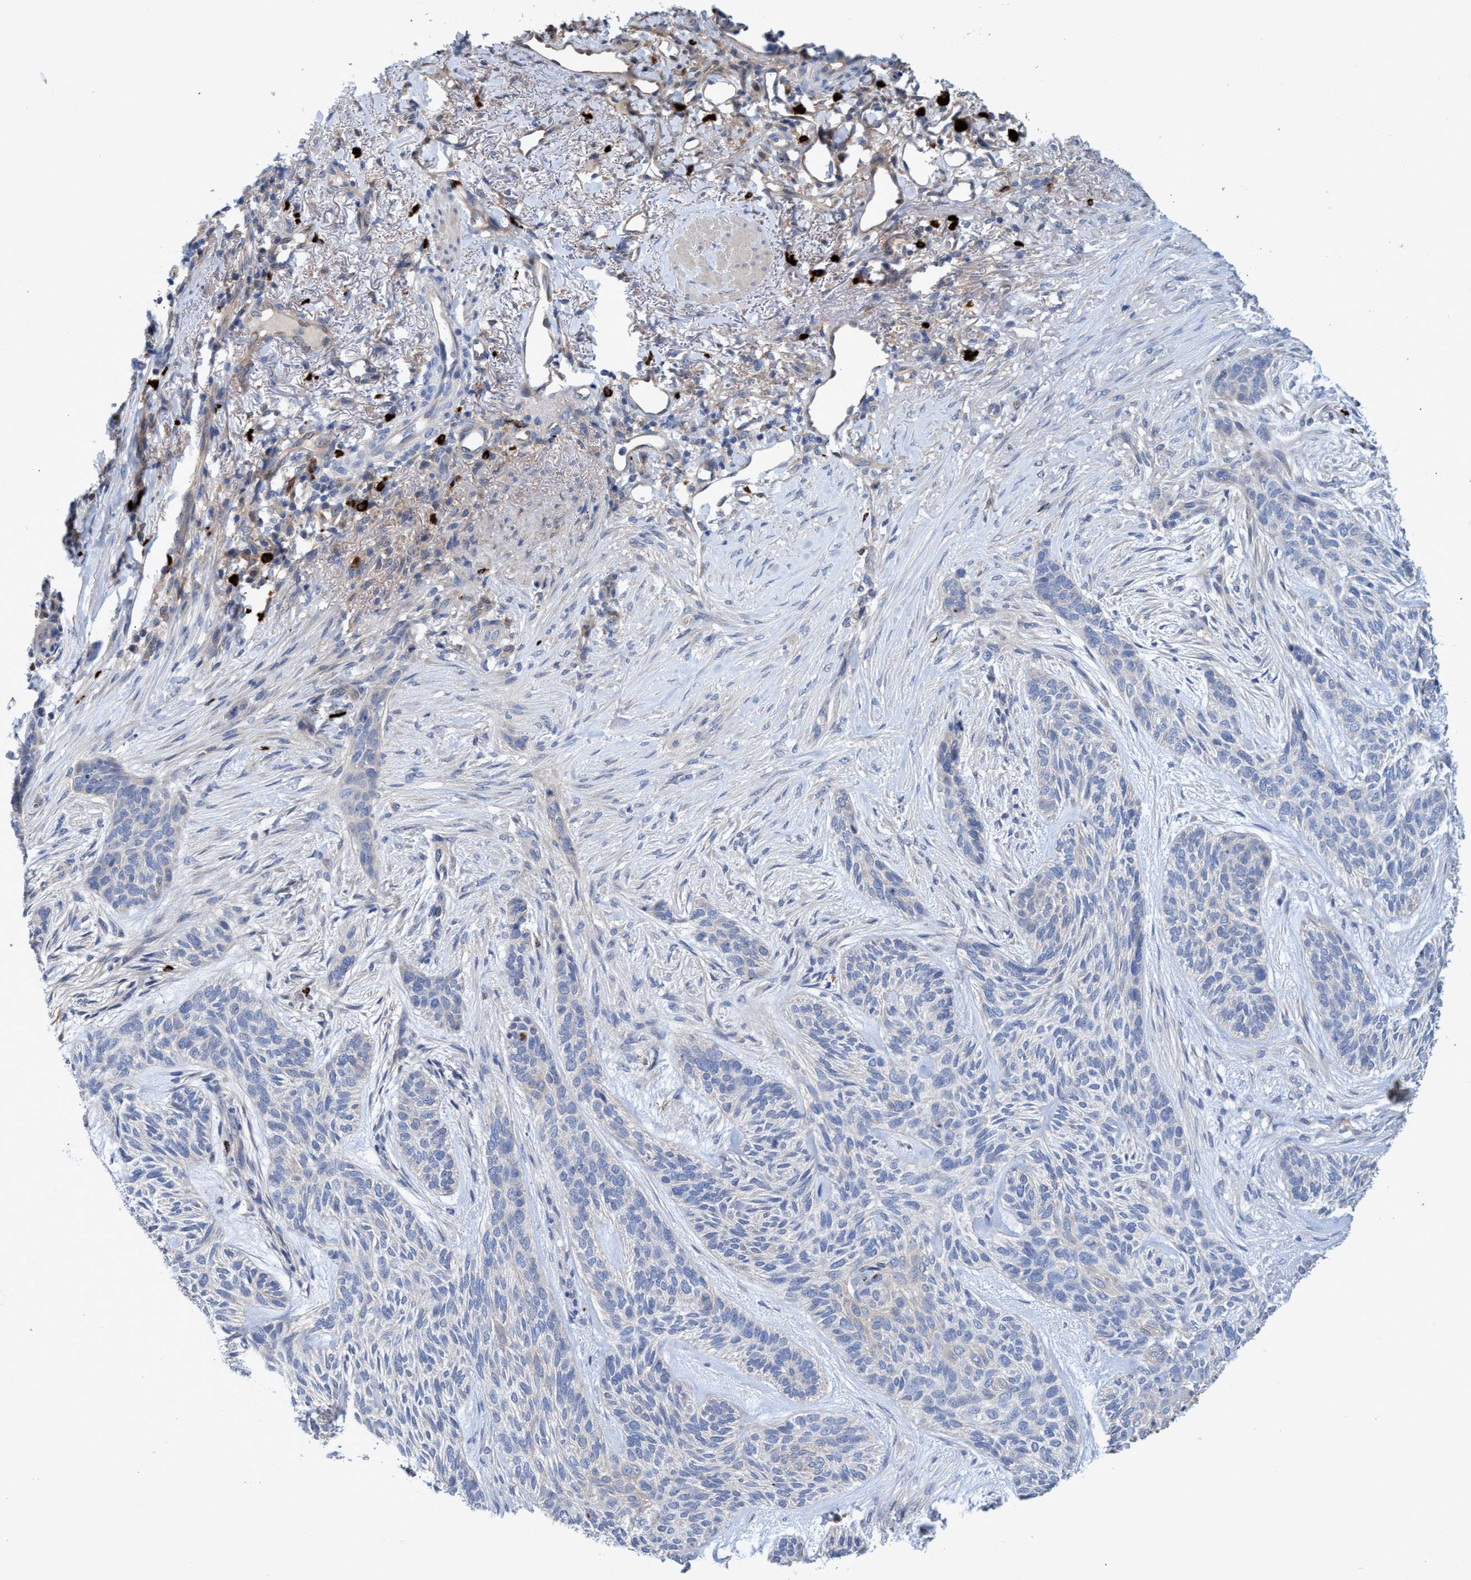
{"staining": {"intensity": "negative", "quantity": "none", "location": "none"}, "tissue": "skin cancer", "cell_type": "Tumor cells", "image_type": "cancer", "snomed": [{"axis": "morphology", "description": "Basal cell carcinoma"}, {"axis": "topography", "description": "Skin"}], "caption": "This is an immunohistochemistry histopathology image of human skin cancer (basal cell carcinoma). There is no staining in tumor cells.", "gene": "PNPO", "patient": {"sex": "male", "age": 55}}